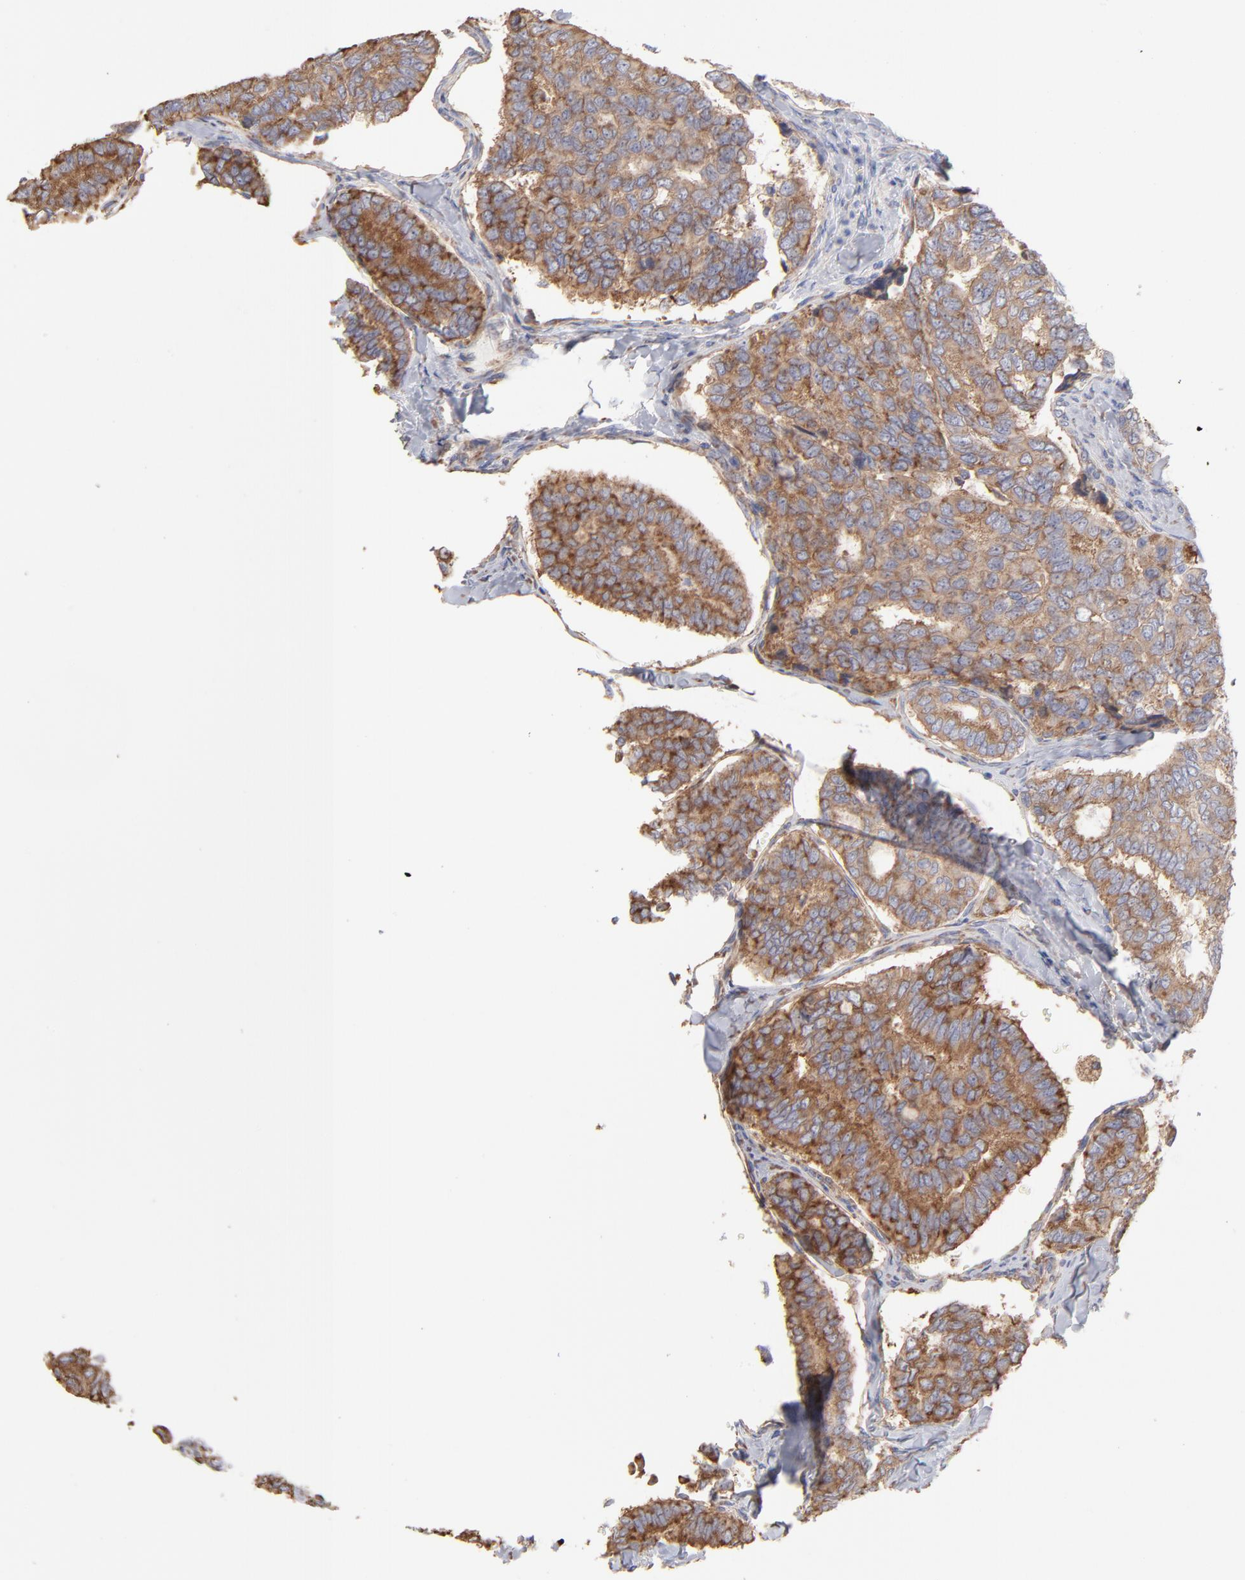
{"staining": {"intensity": "moderate", "quantity": ">75%", "location": "cytoplasmic/membranous"}, "tissue": "thyroid cancer", "cell_type": "Tumor cells", "image_type": "cancer", "snomed": [{"axis": "morphology", "description": "Papillary adenocarcinoma, NOS"}, {"axis": "topography", "description": "Thyroid gland"}], "caption": "Thyroid cancer (papillary adenocarcinoma) stained with IHC displays moderate cytoplasmic/membranous expression in about >75% of tumor cells. (Stains: DAB (3,3'-diaminobenzidine) in brown, nuclei in blue, Microscopy: brightfield microscopy at high magnification).", "gene": "RPL3", "patient": {"sex": "female", "age": 35}}